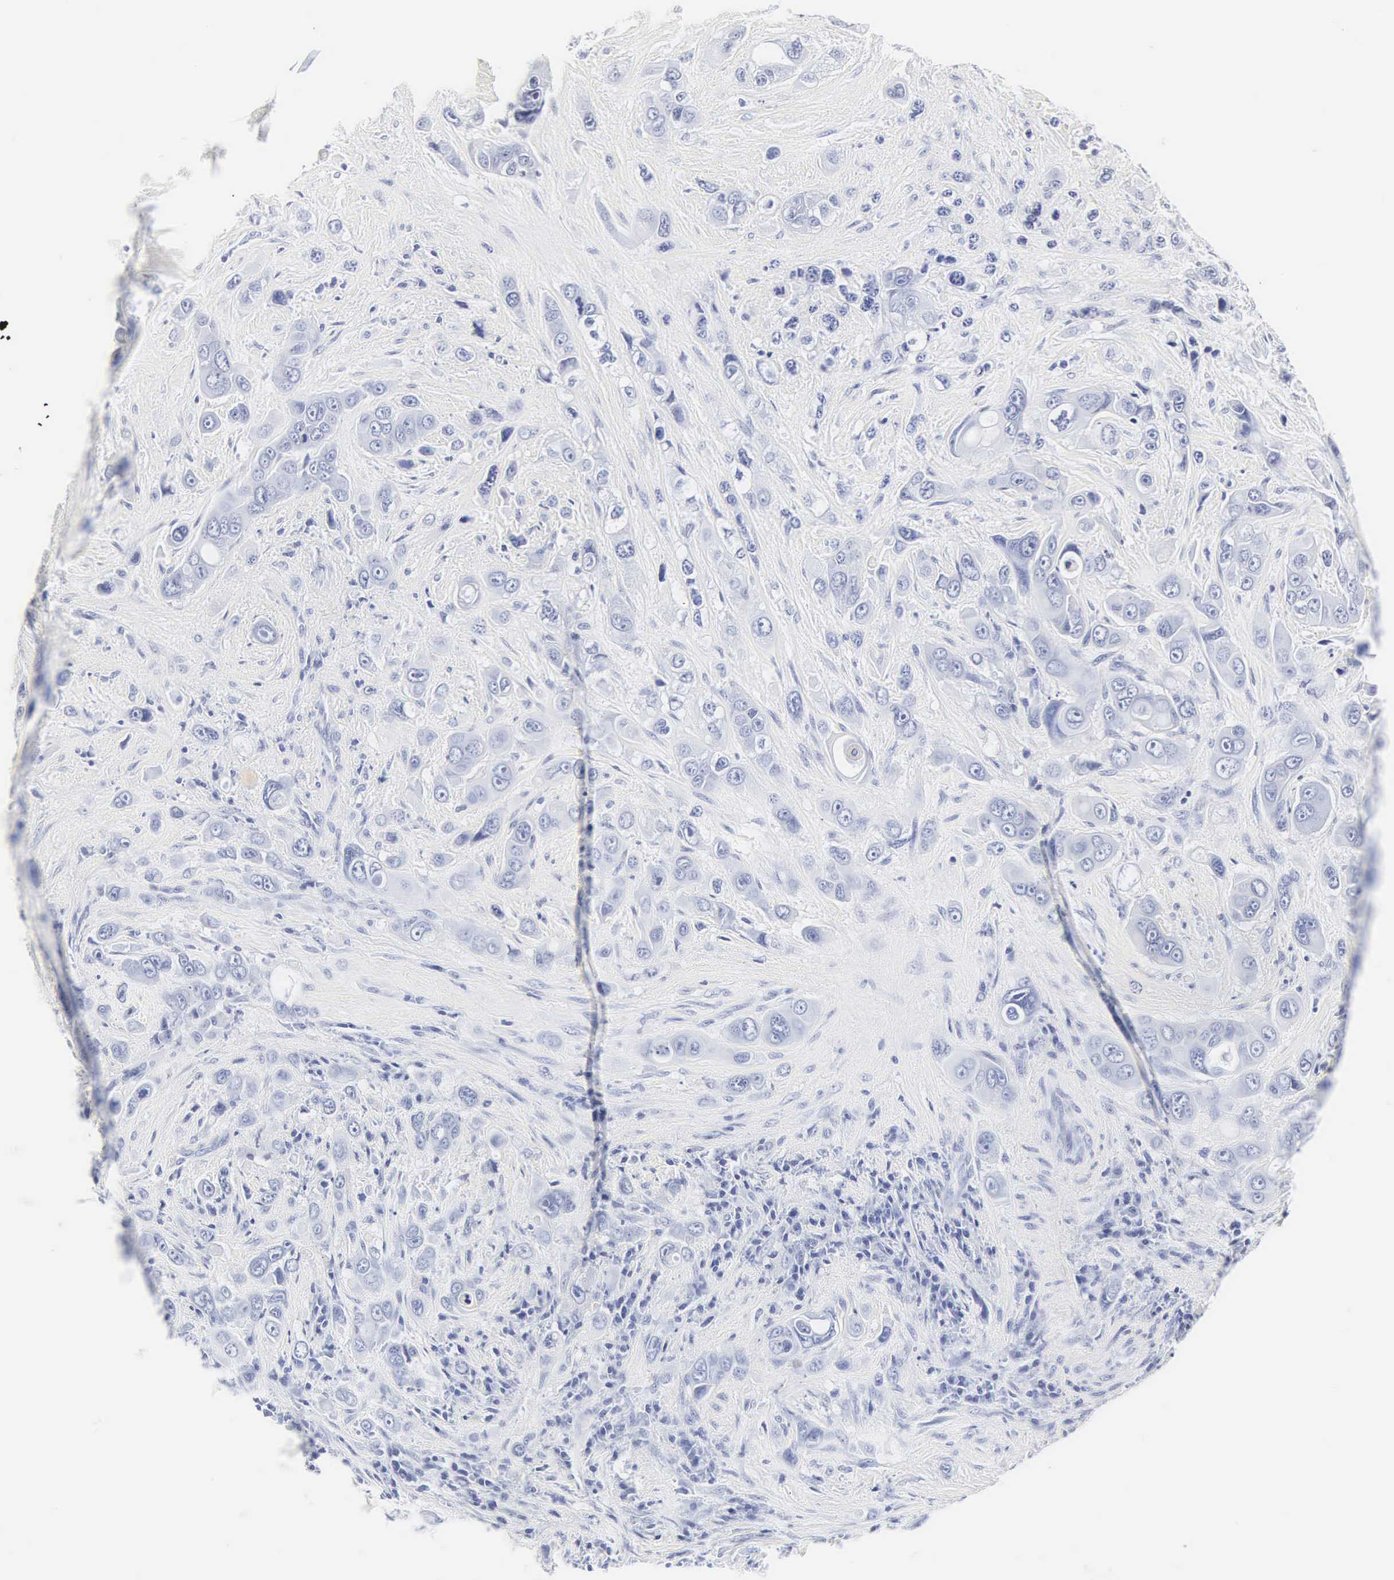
{"staining": {"intensity": "negative", "quantity": "none", "location": "none"}, "tissue": "liver cancer", "cell_type": "Tumor cells", "image_type": "cancer", "snomed": [{"axis": "morphology", "description": "Cholangiocarcinoma"}, {"axis": "topography", "description": "Liver"}], "caption": "The IHC micrograph has no significant expression in tumor cells of cholangiocarcinoma (liver) tissue.", "gene": "INS", "patient": {"sex": "female", "age": 79}}